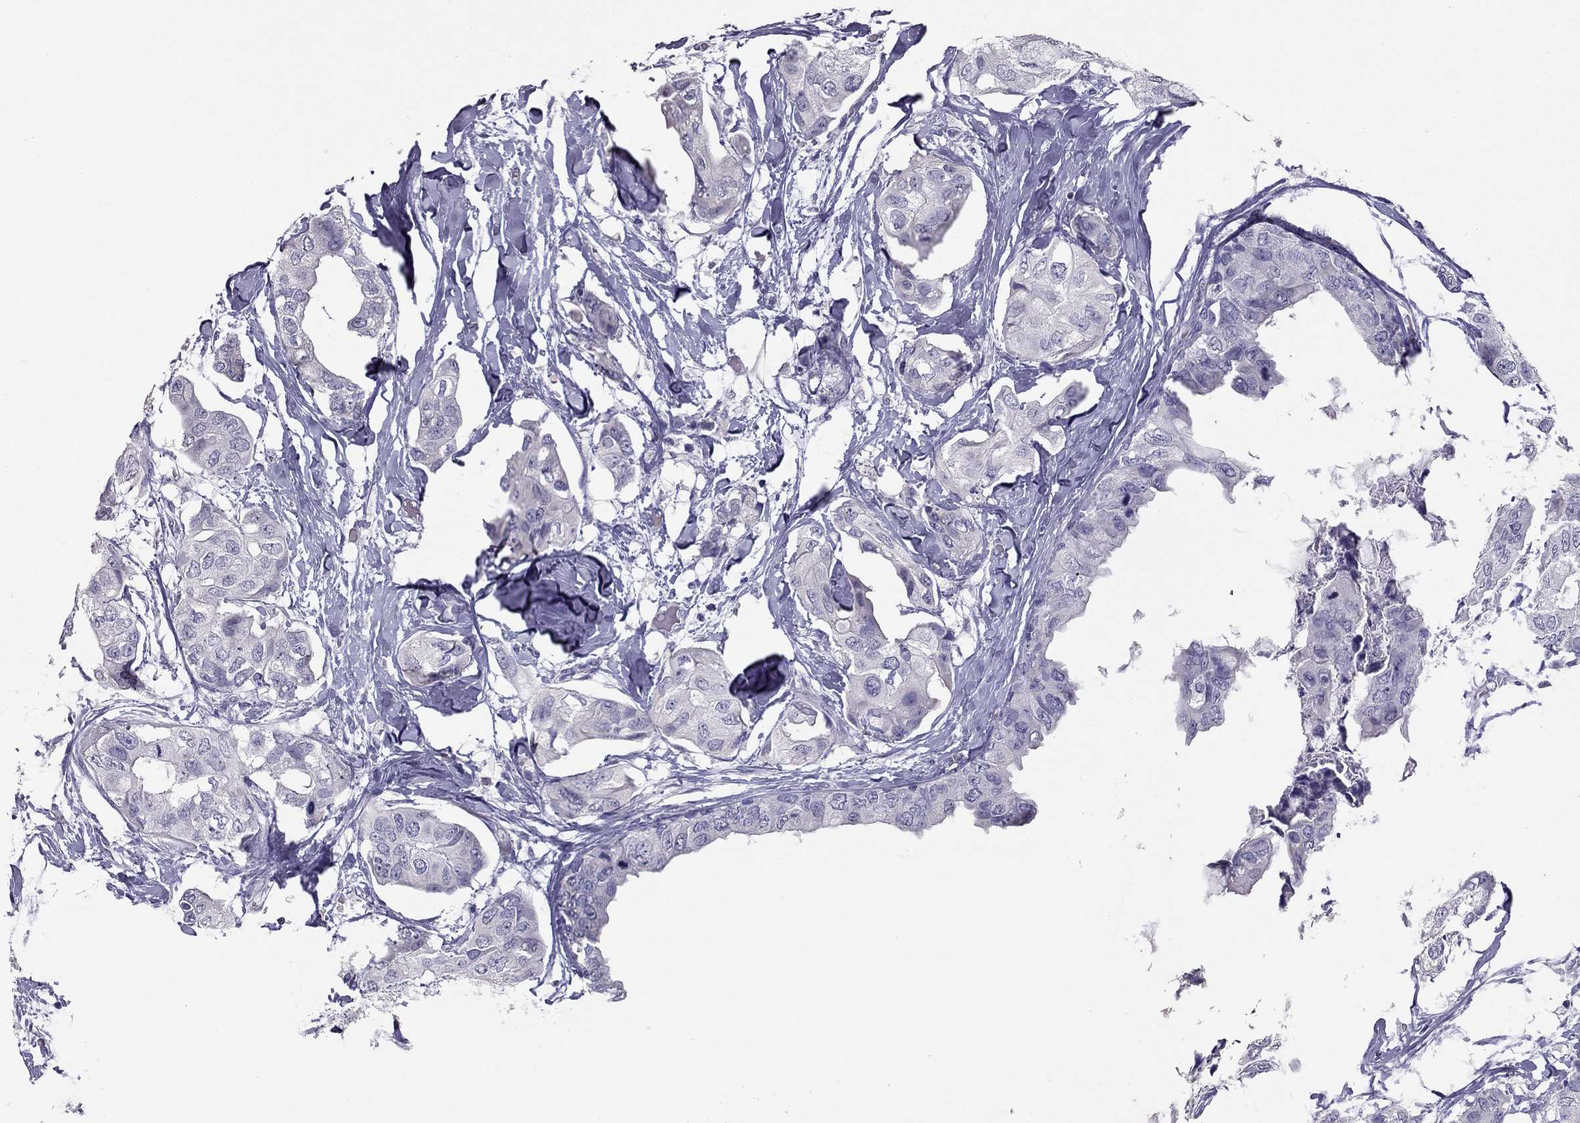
{"staining": {"intensity": "negative", "quantity": "none", "location": "none"}, "tissue": "breast cancer", "cell_type": "Tumor cells", "image_type": "cancer", "snomed": [{"axis": "morphology", "description": "Normal tissue, NOS"}, {"axis": "morphology", "description": "Duct carcinoma"}, {"axis": "topography", "description": "Breast"}], "caption": "A high-resolution photomicrograph shows IHC staining of breast infiltrating ductal carcinoma, which shows no significant expression in tumor cells.", "gene": "RHO", "patient": {"sex": "female", "age": 40}}